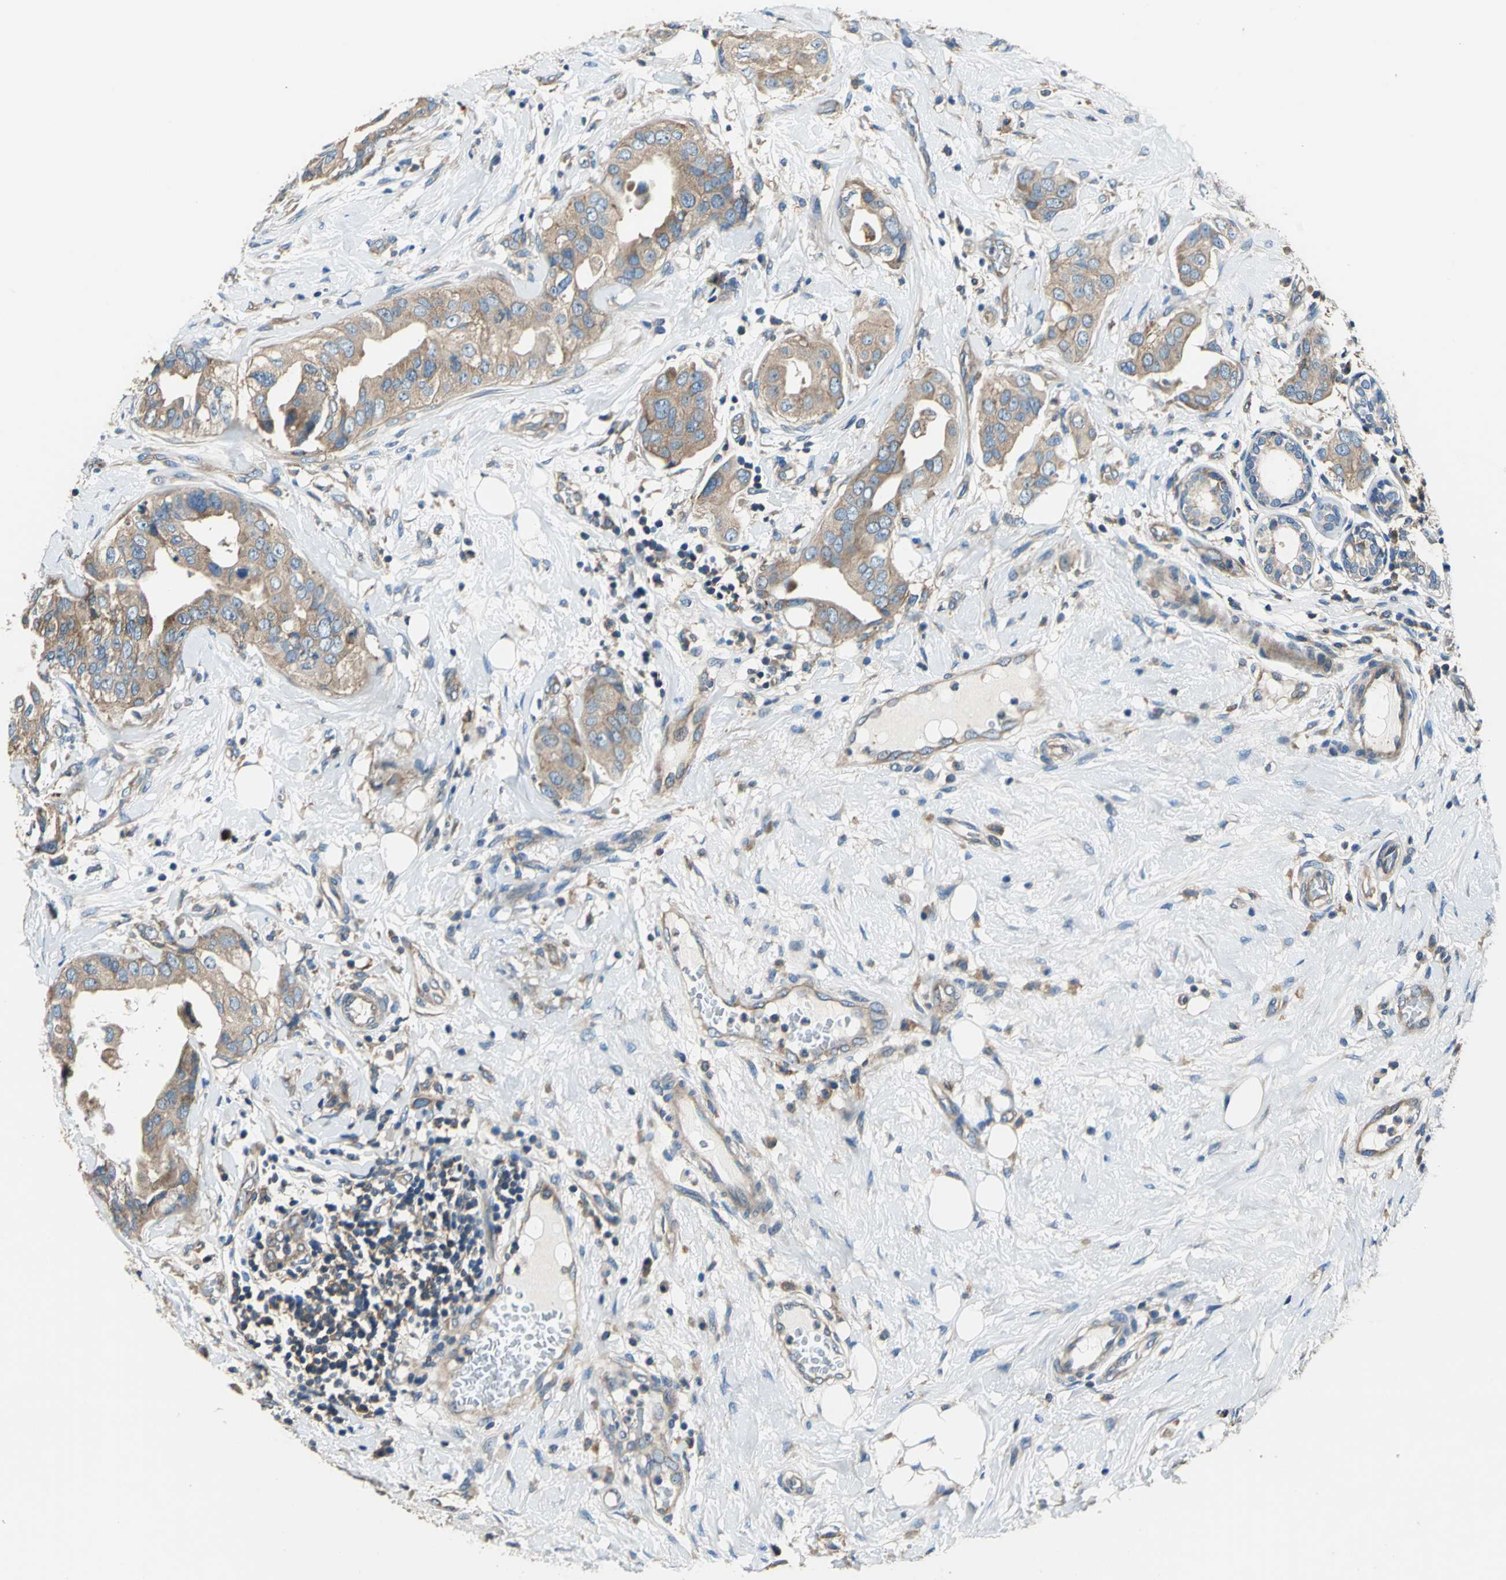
{"staining": {"intensity": "moderate", "quantity": ">75%", "location": "cytoplasmic/membranous"}, "tissue": "breast cancer", "cell_type": "Tumor cells", "image_type": "cancer", "snomed": [{"axis": "morphology", "description": "Duct carcinoma"}, {"axis": "topography", "description": "Breast"}], "caption": "Human breast intraductal carcinoma stained with a brown dye exhibits moderate cytoplasmic/membranous positive positivity in approximately >75% of tumor cells.", "gene": "DDX3Y", "patient": {"sex": "female", "age": 40}}